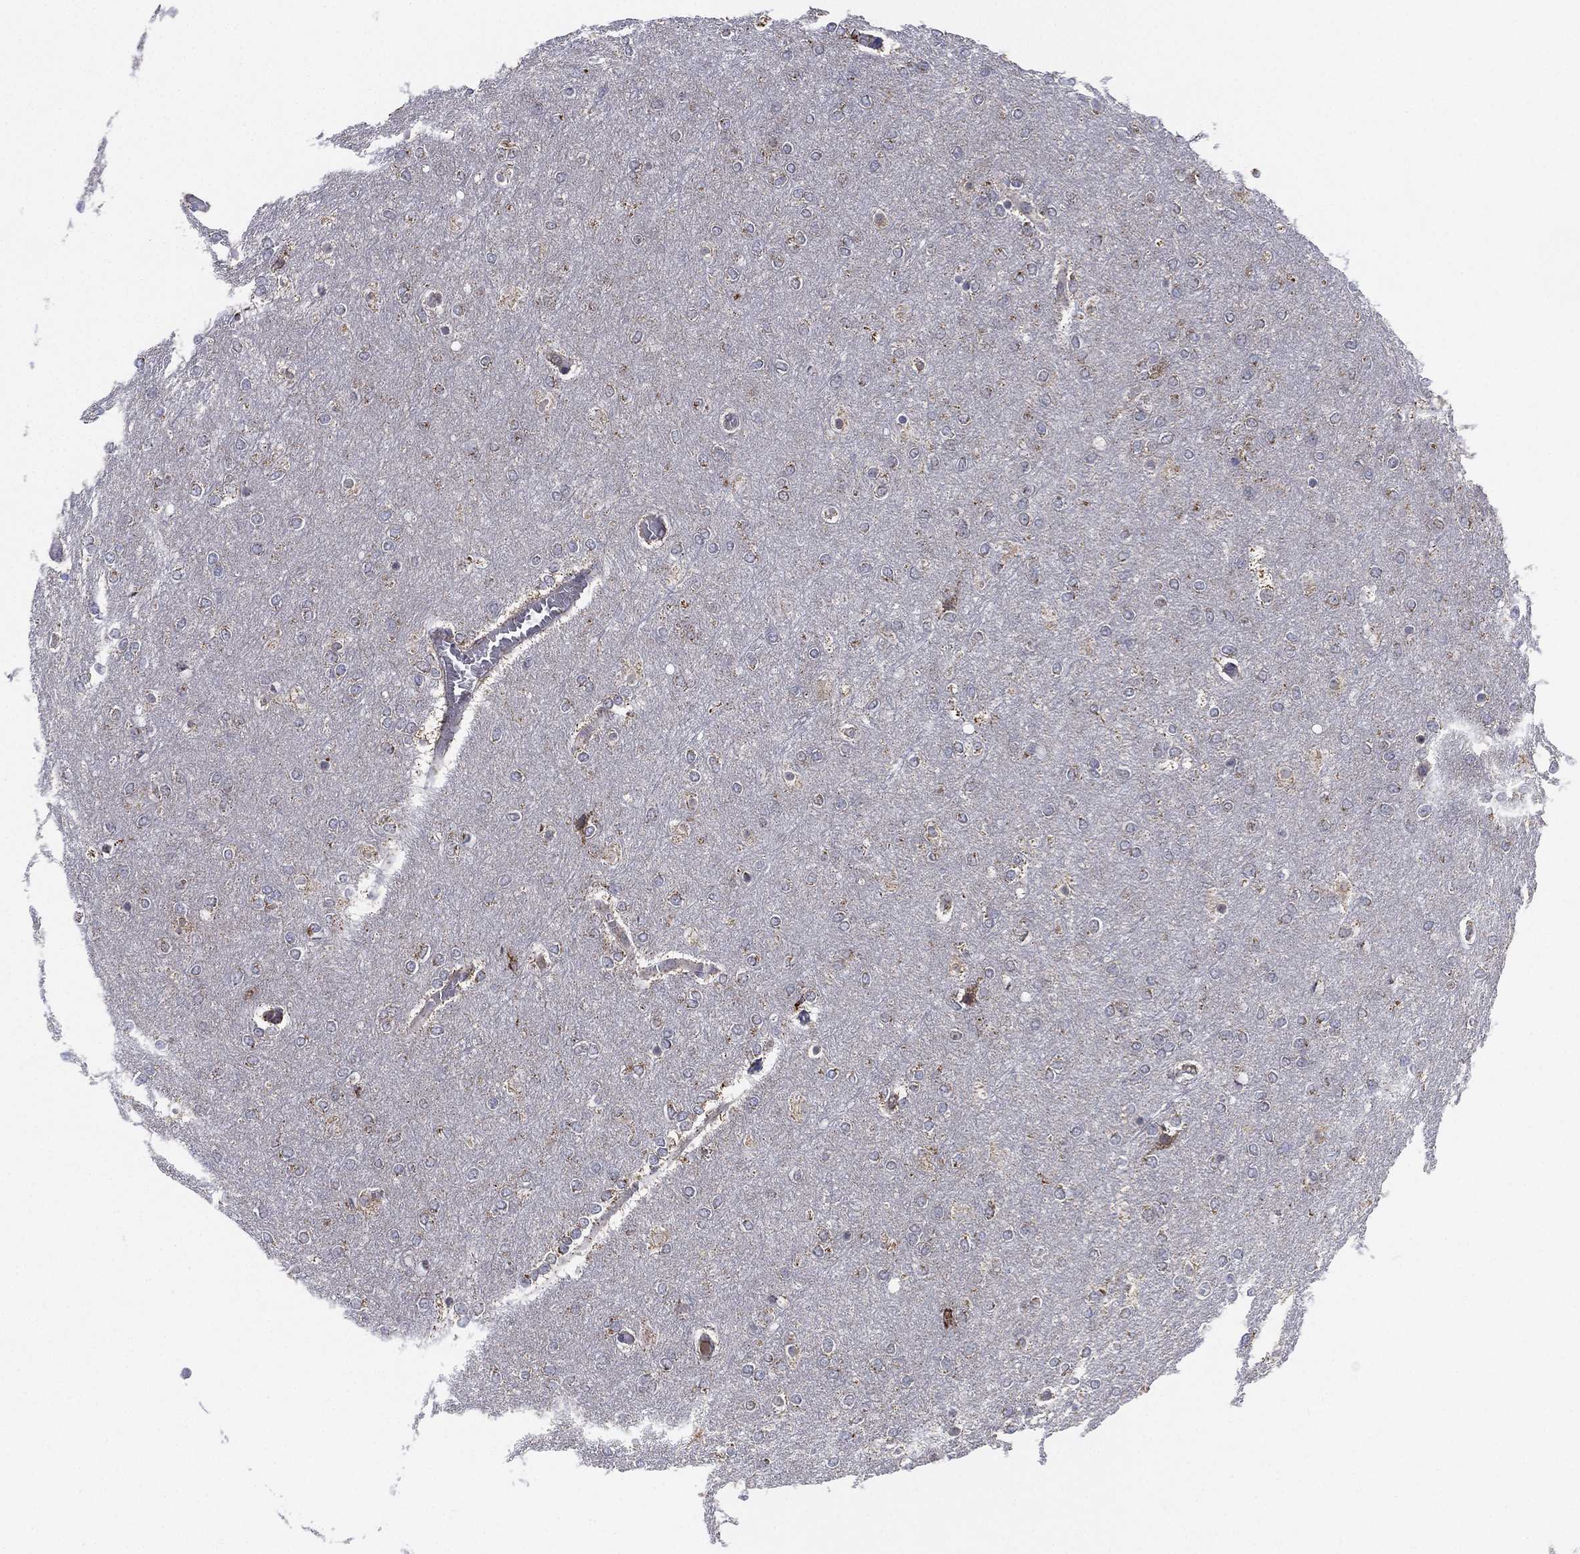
{"staining": {"intensity": "weak", "quantity": "<25%", "location": "cytoplasmic/membranous"}, "tissue": "glioma", "cell_type": "Tumor cells", "image_type": "cancer", "snomed": [{"axis": "morphology", "description": "Glioma, malignant, High grade"}, {"axis": "topography", "description": "Brain"}], "caption": "The photomicrograph demonstrates no significant expression in tumor cells of malignant glioma (high-grade).", "gene": "PSMG4", "patient": {"sex": "female", "age": 61}}